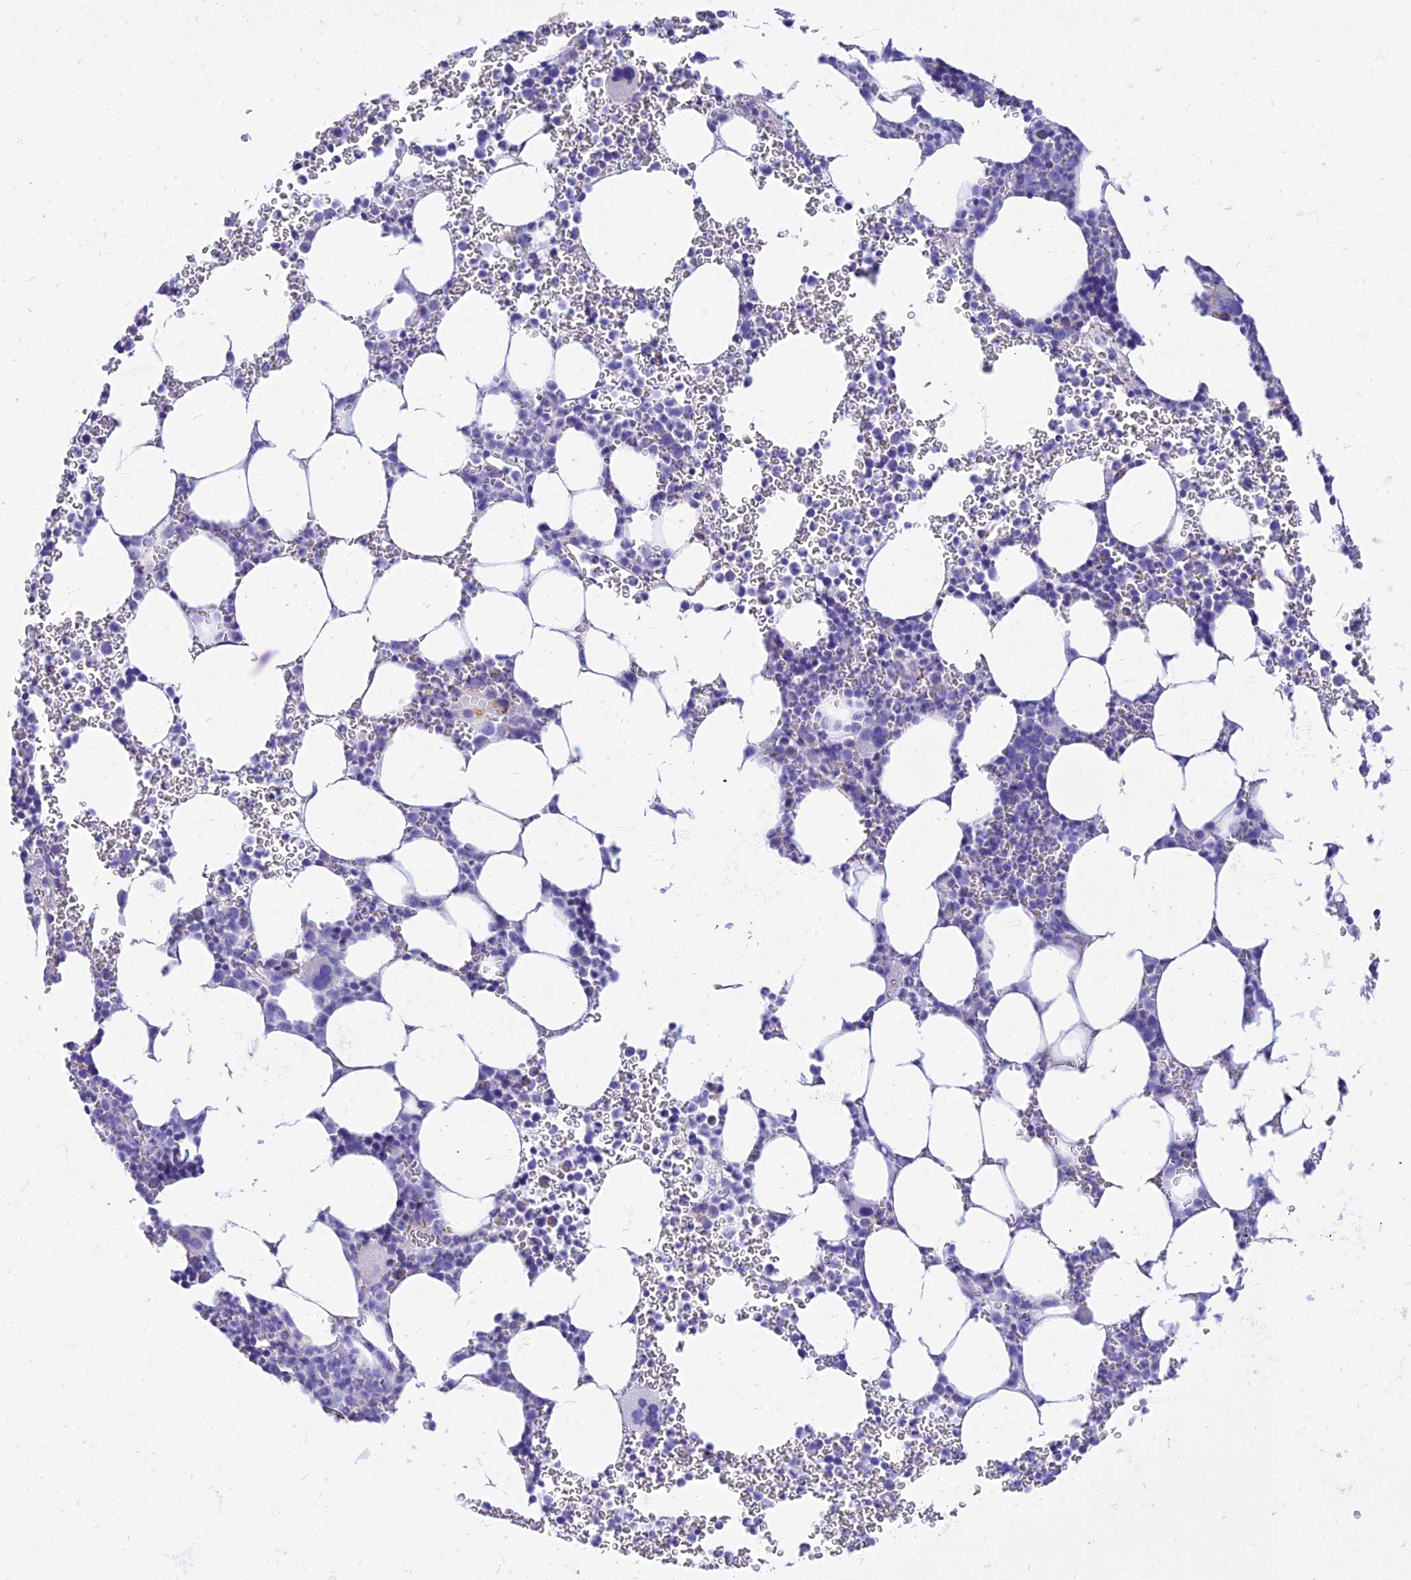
{"staining": {"intensity": "negative", "quantity": "none", "location": "none"}, "tissue": "bone marrow", "cell_type": "Hematopoietic cells", "image_type": "normal", "snomed": [{"axis": "morphology", "description": "Normal tissue, NOS"}, {"axis": "topography", "description": "Bone marrow"}], "caption": "This is an immunohistochemistry photomicrograph of benign human bone marrow. There is no positivity in hematopoietic cells.", "gene": "PKN3", "patient": {"sex": "female", "age": 78}}